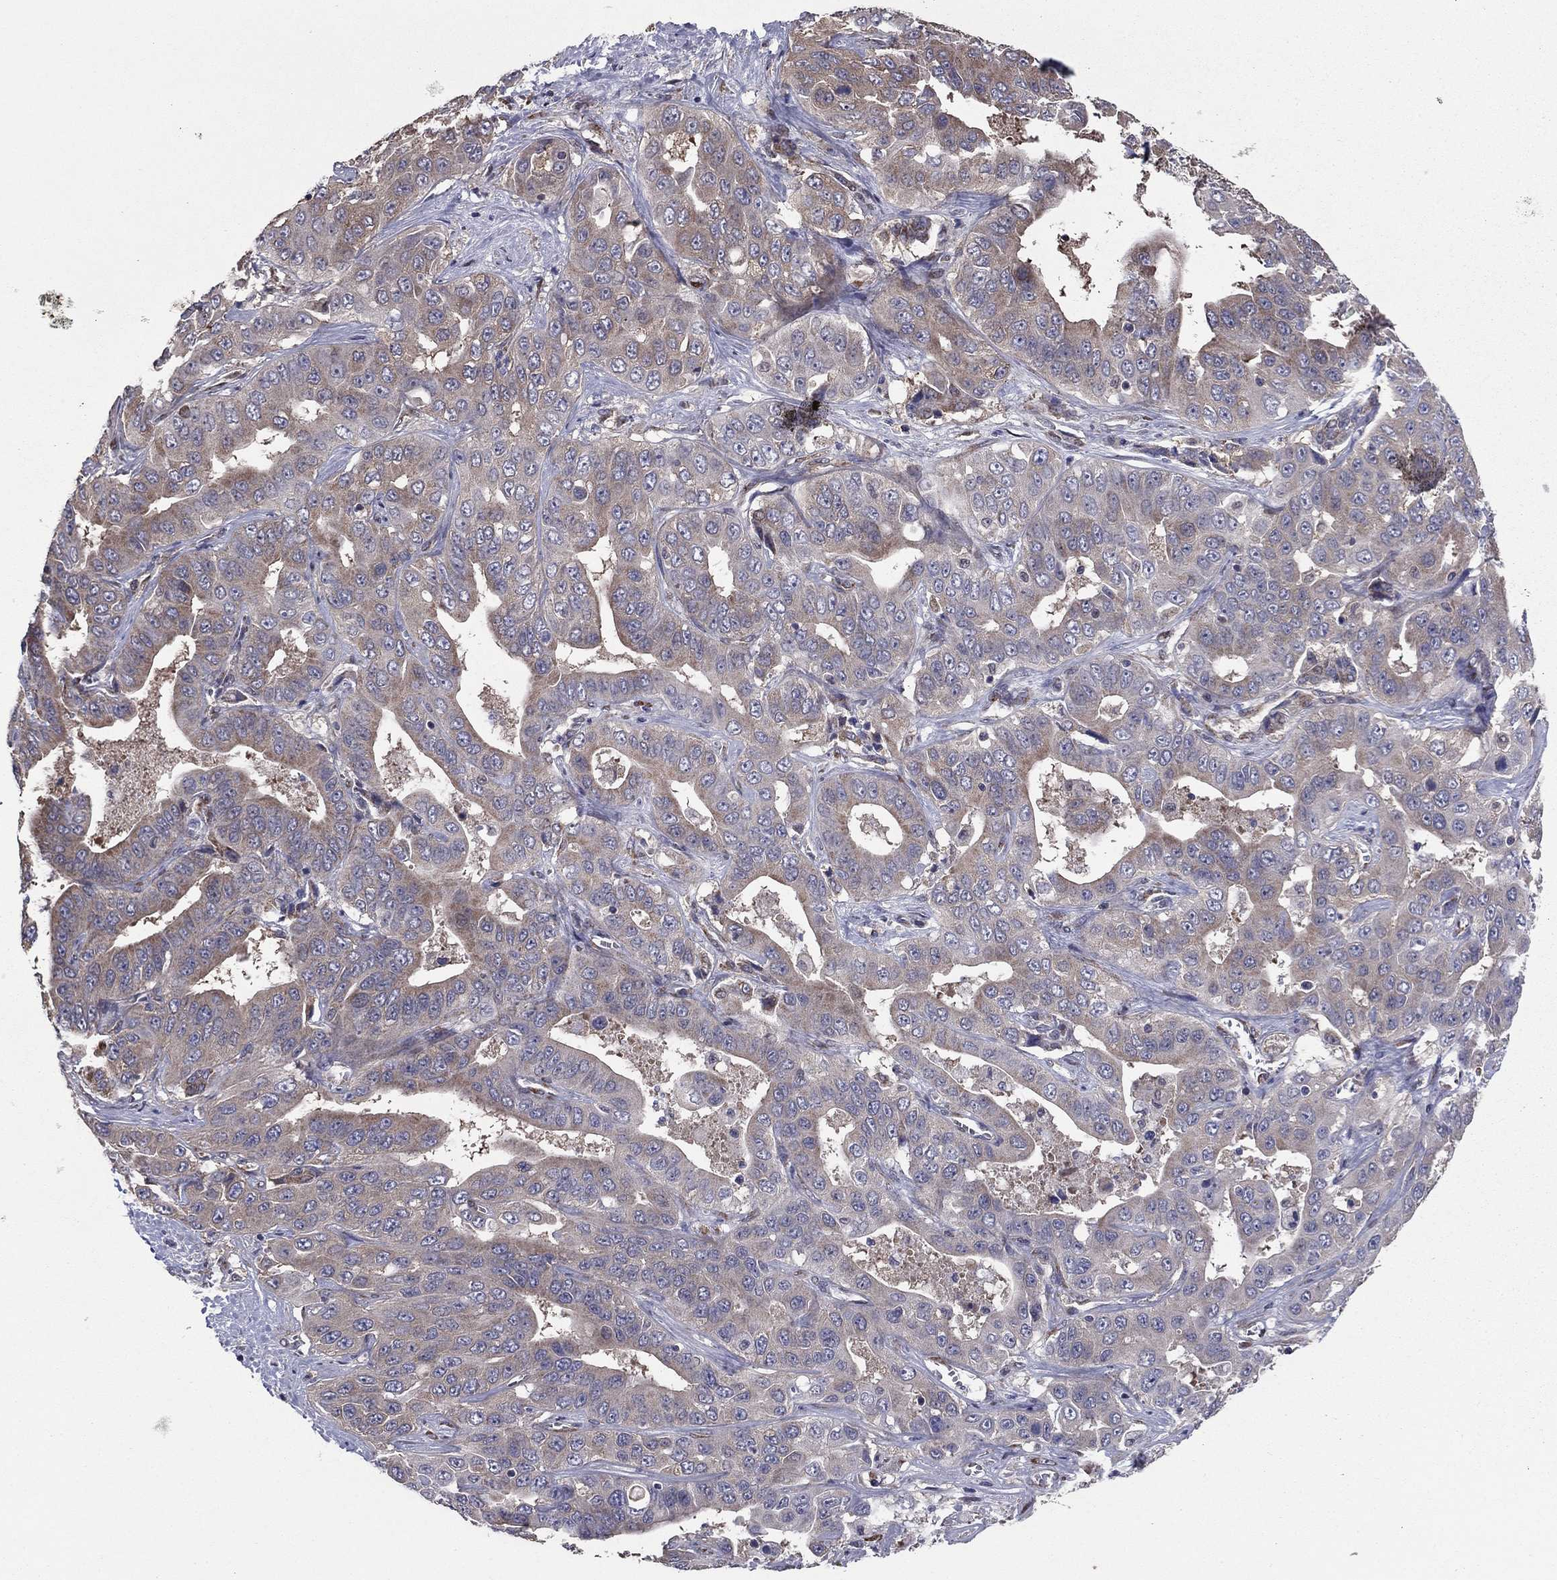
{"staining": {"intensity": "weak", "quantity": "25%-75%", "location": "cytoplasmic/membranous"}, "tissue": "liver cancer", "cell_type": "Tumor cells", "image_type": "cancer", "snomed": [{"axis": "morphology", "description": "Cholangiocarcinoma"}, {"axis": "topography", "description": "Liver"}], "caption": "An image of human cholangiocarcinoma (liver) stained for a protein reveals weak cytoplasmic/membranous brown staining in tumor cells. Nuclei are stained in blue.", "gene": "NKIRAS1", "patient": {"sex": "female", "age": 52}}